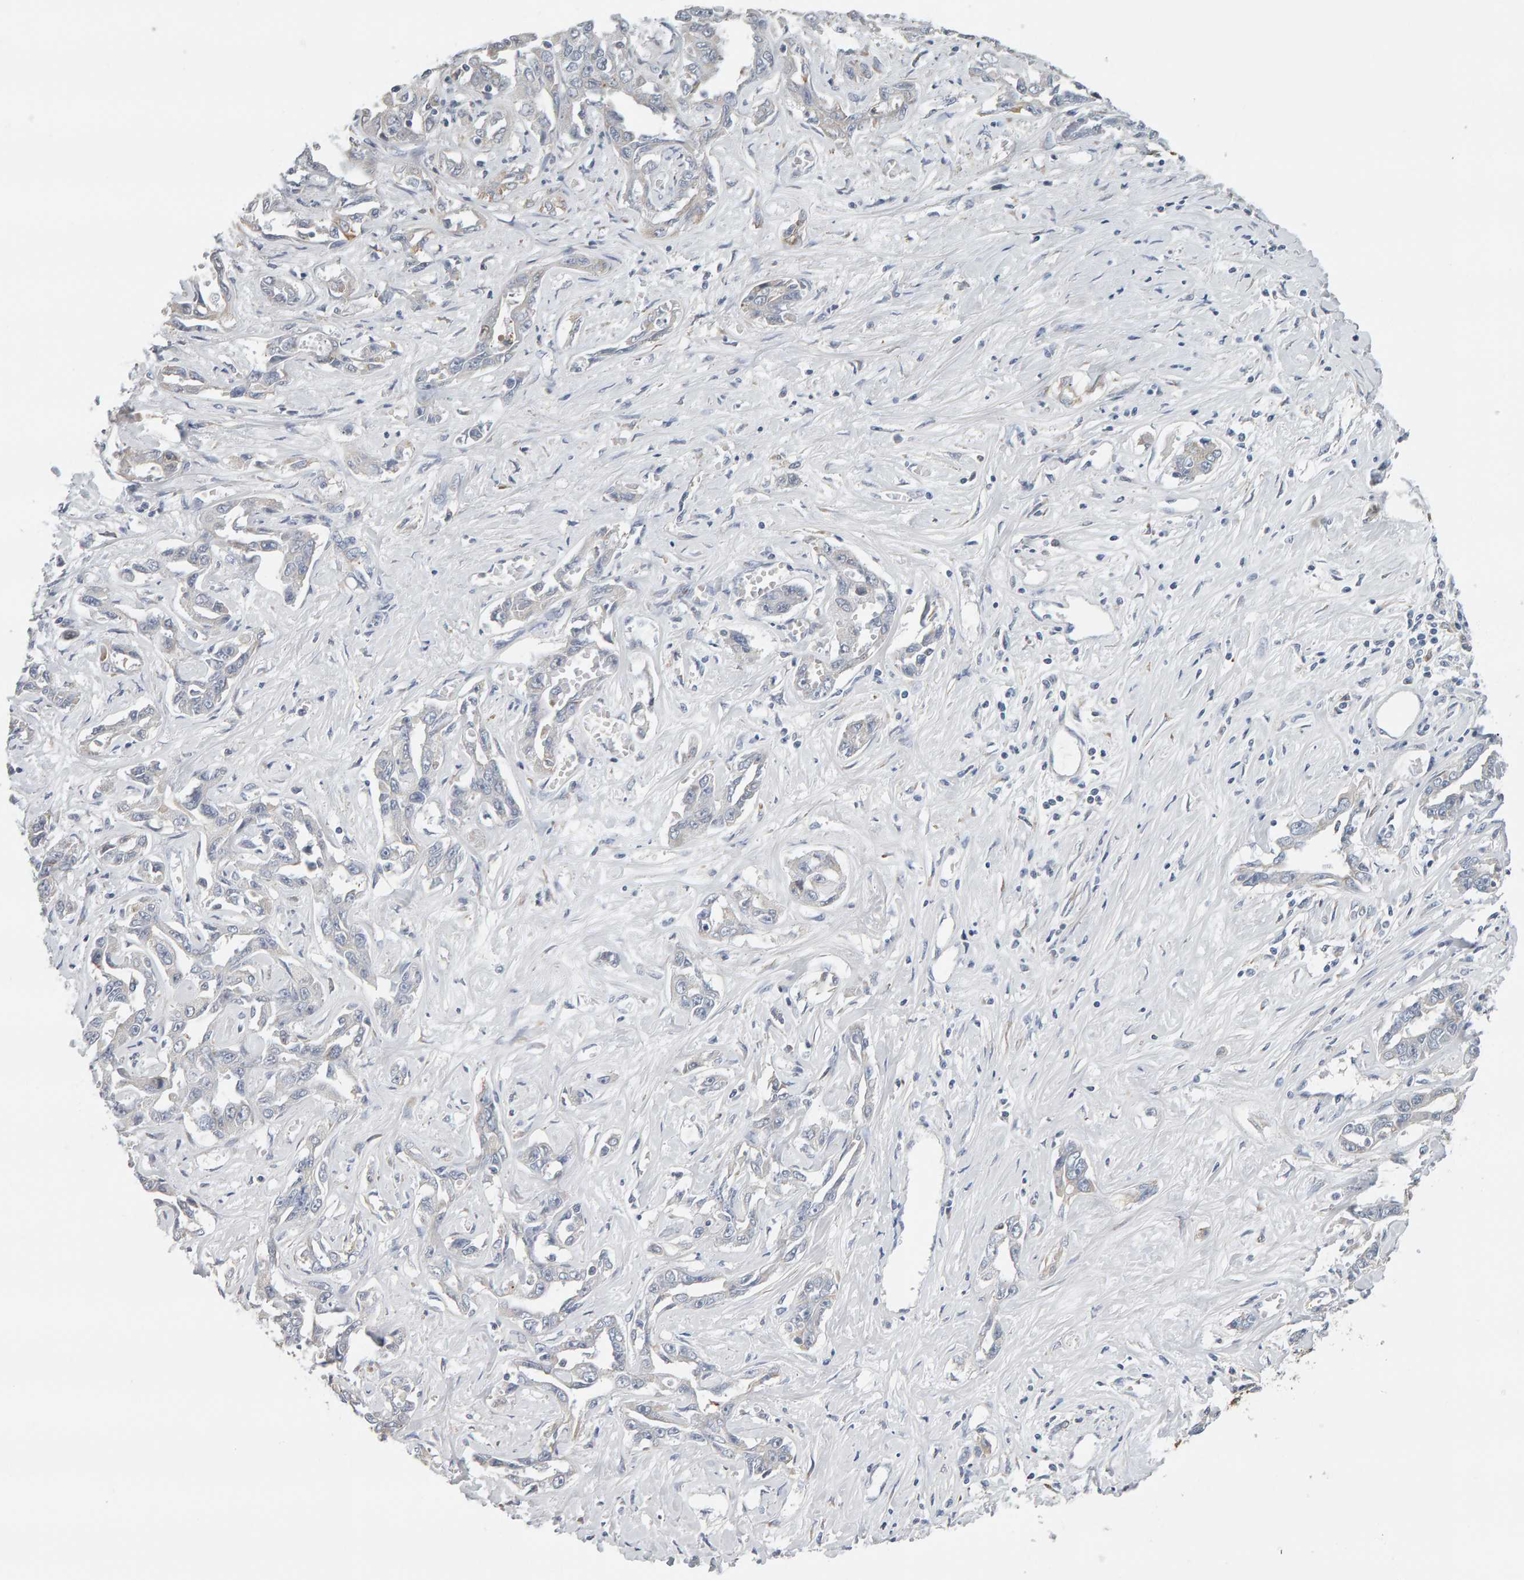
{"staining": {"intensity": "negative", "quantity": "none", "location": "none"}, "tissue": "liver cancer", "cell_type": "Tumor cells", "image_type": "cancer", "snomed": [{"axis": "morphology", "description": "Cholangiocarcinoma"}, {"axis": "topography", "description": "Liver"}], "caption": "High magnification brightfield microscopy of liver cancer (cholangiocarcinoma) stained with DAB (brown) and counterstained with hematoxylin (blue): tumor cells show no significant expression.", "gene": "ADHFE1", "patient": {"sex": "male", "age": 59}}